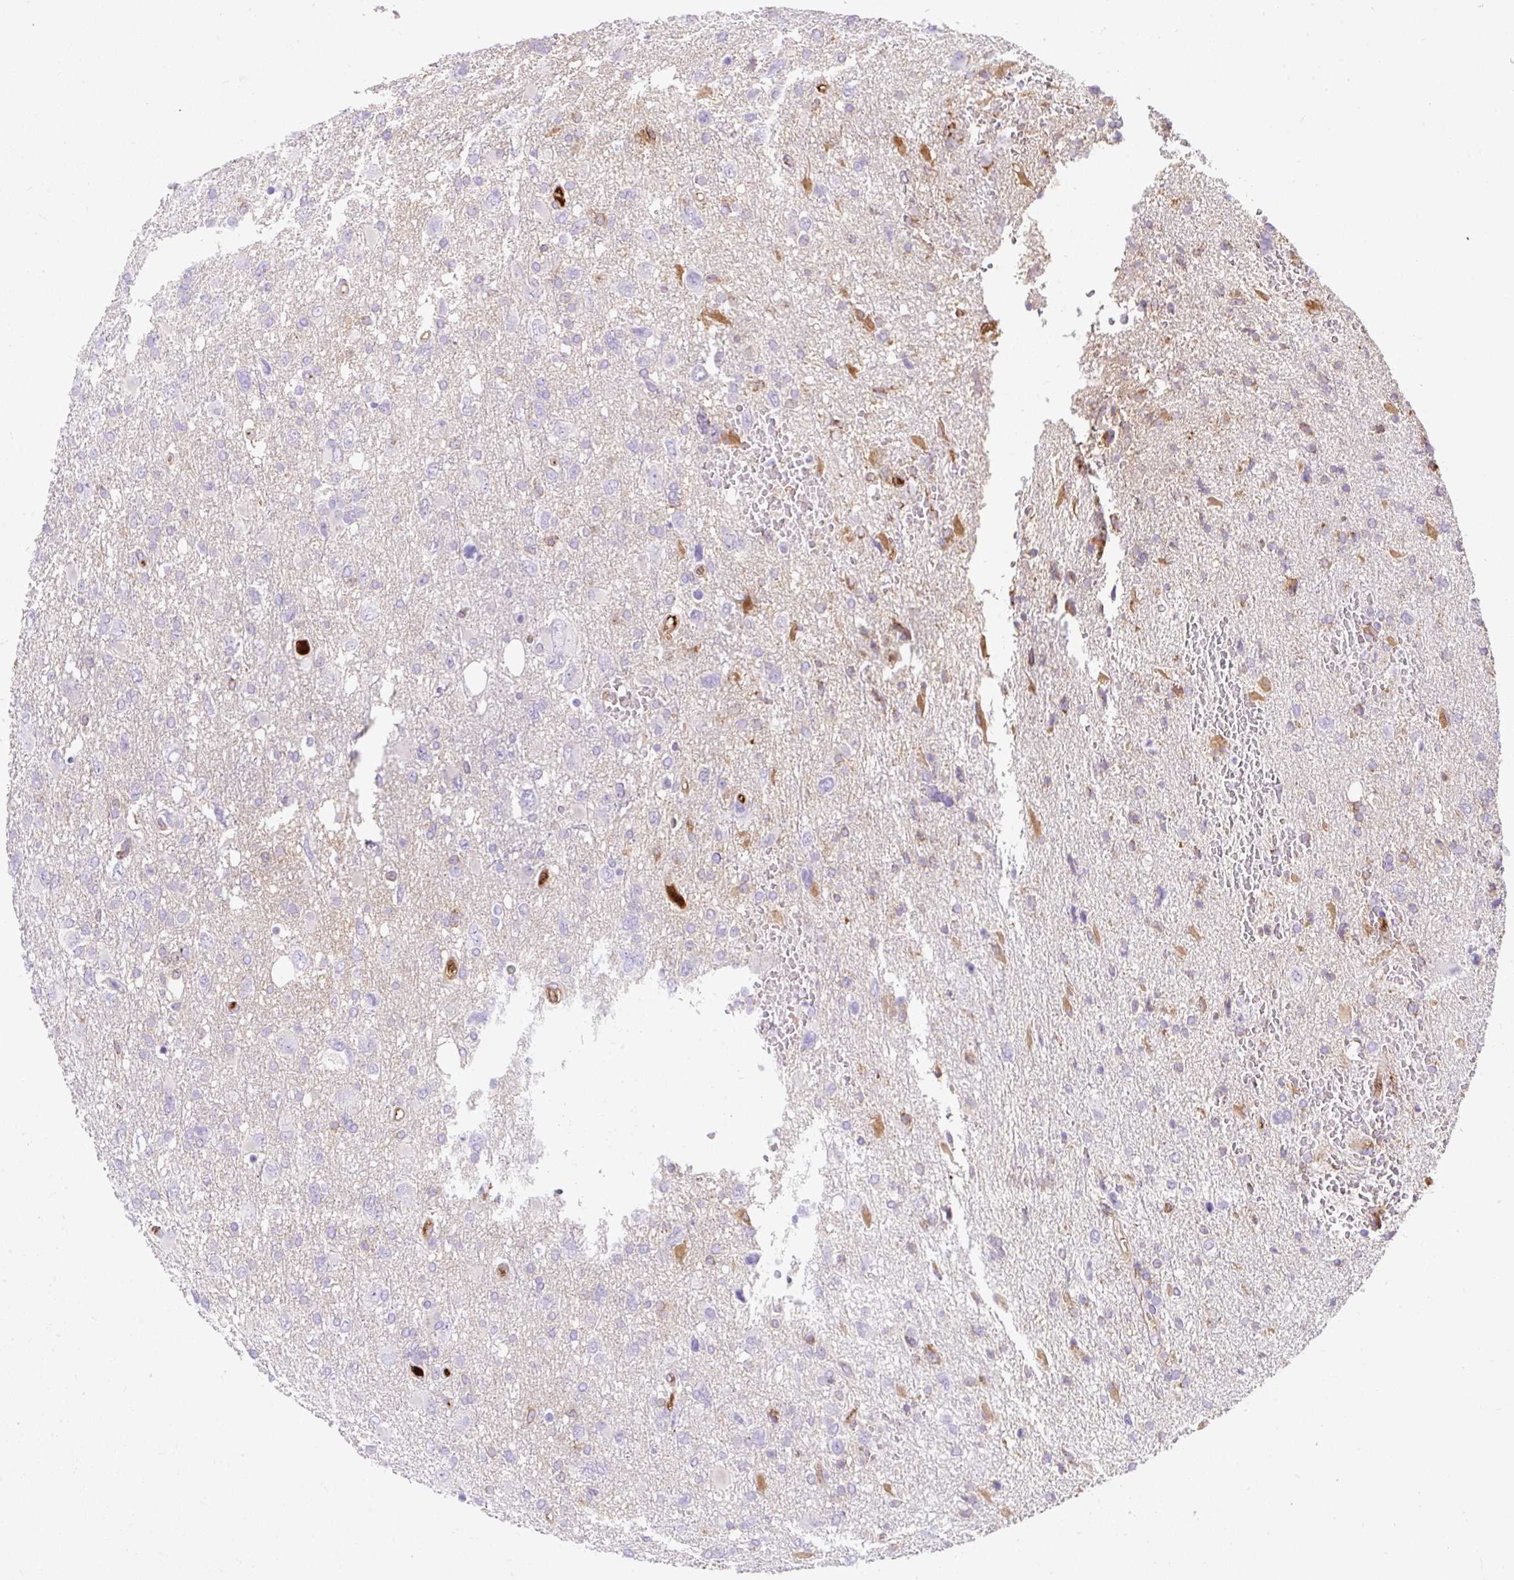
{"staining": {"intensity": "negative", "quantity": "none", "location": "none"}, "tissue": "glioma", "cell_type": "Tumor cells", "image_type": "cancer", "snomed": [{"axis": "morphology", "description": "Glioma, malignant, High grade"}, {"axis": "topography", "description": "Brain"}], "caption": "Glioma was stained to show a protein in brown. There is no significant staining in tumor cells.", "gene": "APOC4-APOC2", "patient": {"sex": "male", "age": 61}}